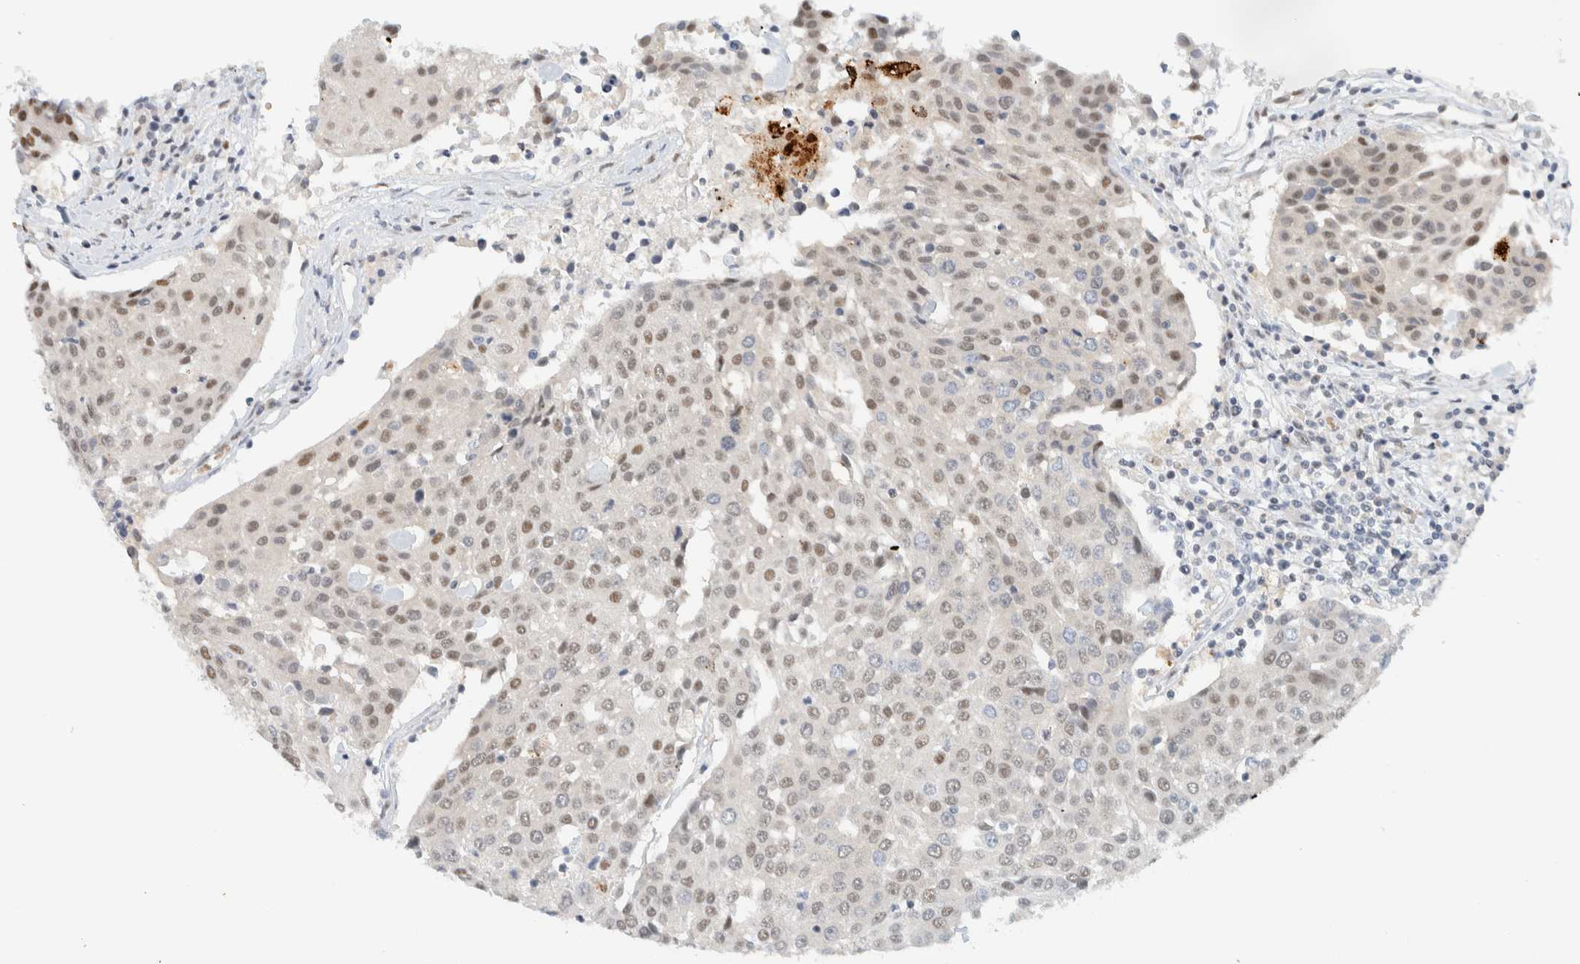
{"staining": {"intensity": "weak", "quantity": "25%-75%", "location": "nuclear"}, "tissue": "urothelial cancer", "cell_type": "Tumor cells", "image_type": "cancer", "snomed": [{"axis": "morphology", "description": "Urothelial carcinoma, High grade"}, {"axis": "topography", "description": "Urinary bladder"}], "caption": "A high-resolution image shows immunohistochemistry (IHC) staining of urothelial carcinoma (high-grade), which exhibits weak nuclear expression in about 25%-75% of tumor cells.", "gene": "ZNF683", "patient": {"sex": "female", "age": 85}}